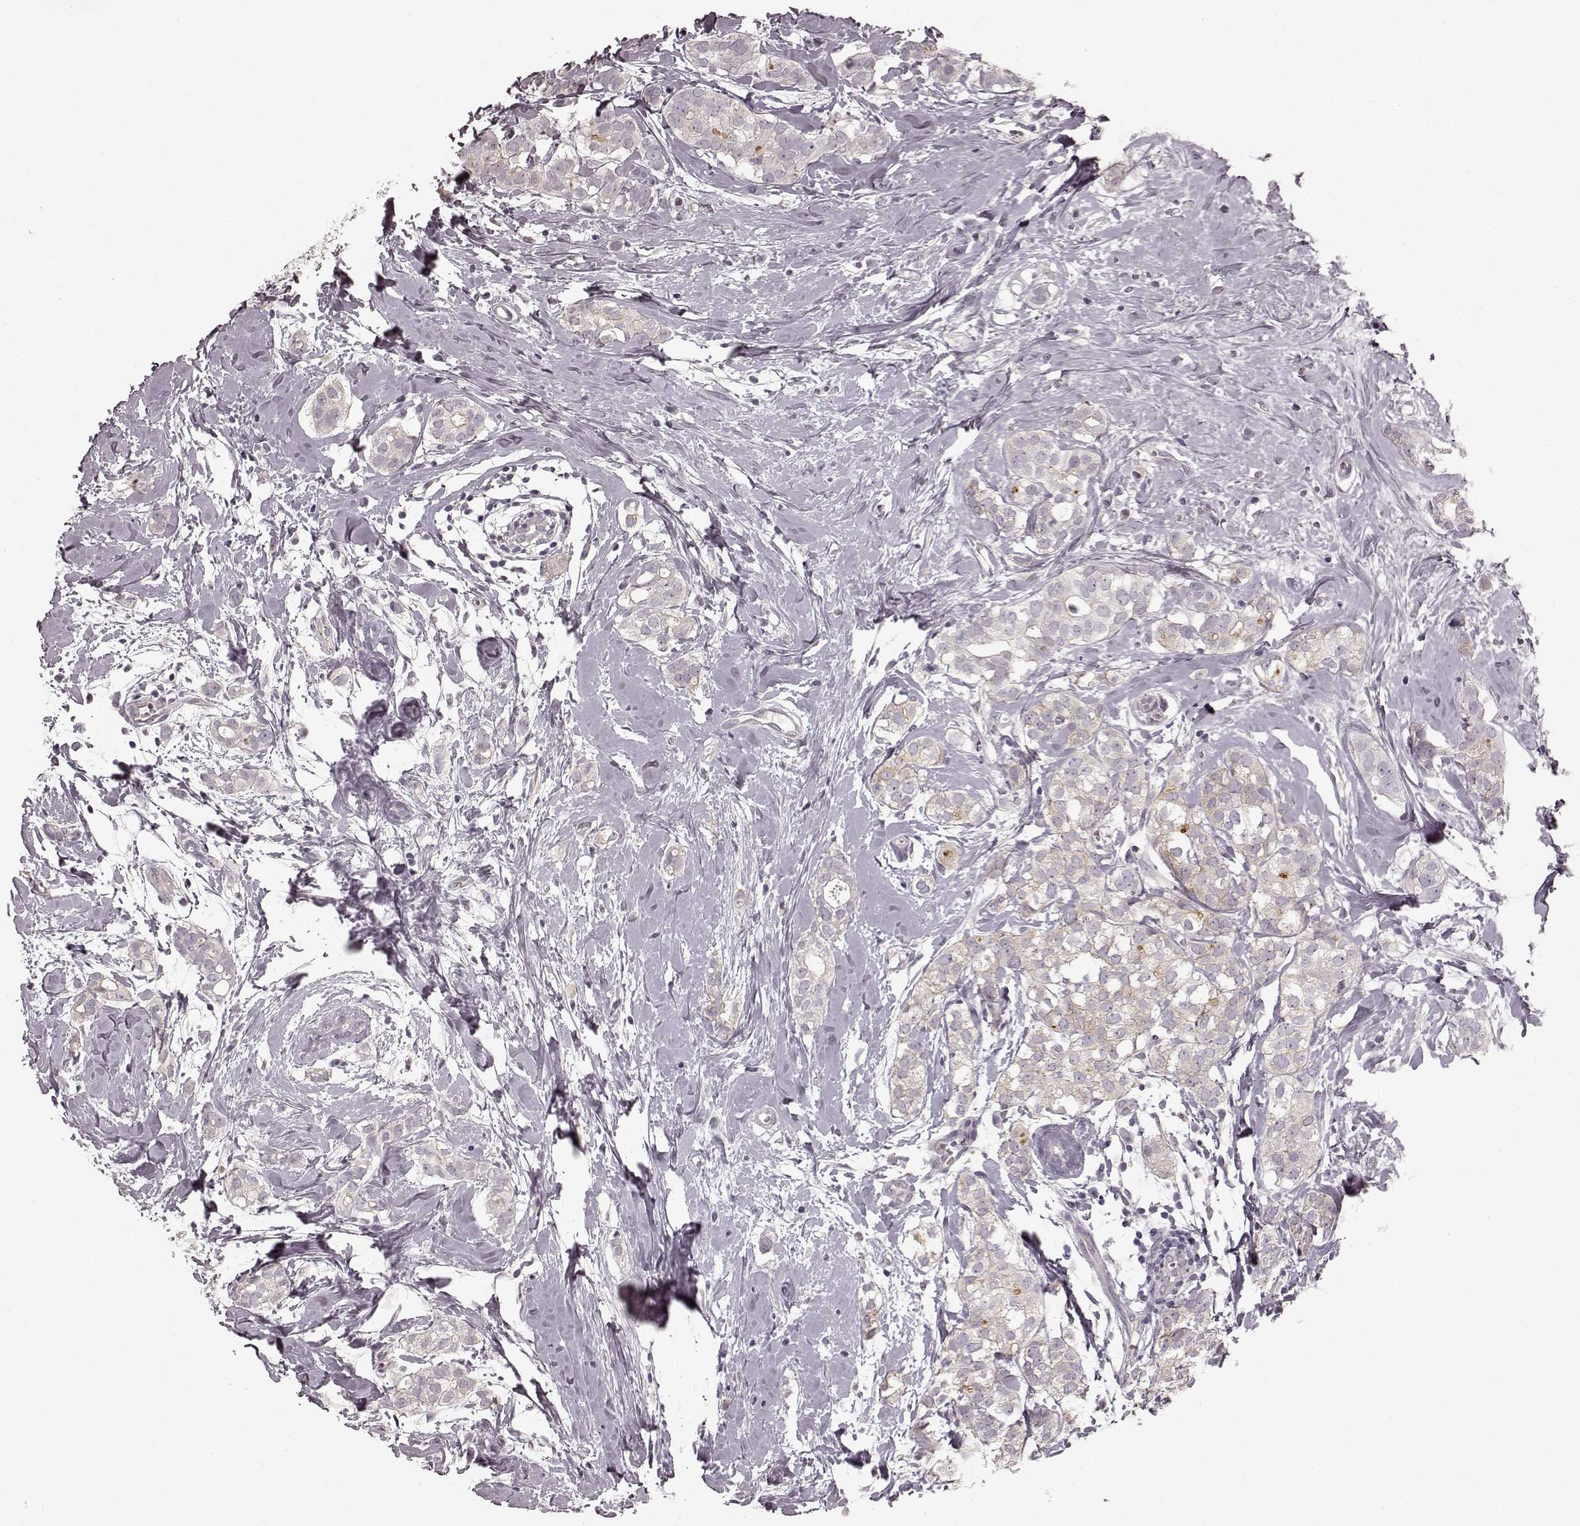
{"staining": {"intensity": "negative", "quantity": "none", "location": "none"}, "tissue": "breast cancer", "cell_type": "Tumor cells", "image_type": "cancer", "snomed": [{"axis": "morphology", "description": "Duct carcinoma"}, {"axis": "topography", "description": "Breast"}], "caption": "High power microscopy micrograph of an immunohistochemistry micrograph of intraductal carcinoma (breast), revealing no significant staining in tumor cells.", "gene": "PRKCE", "patient": {"sex": "female", "age": 40}}